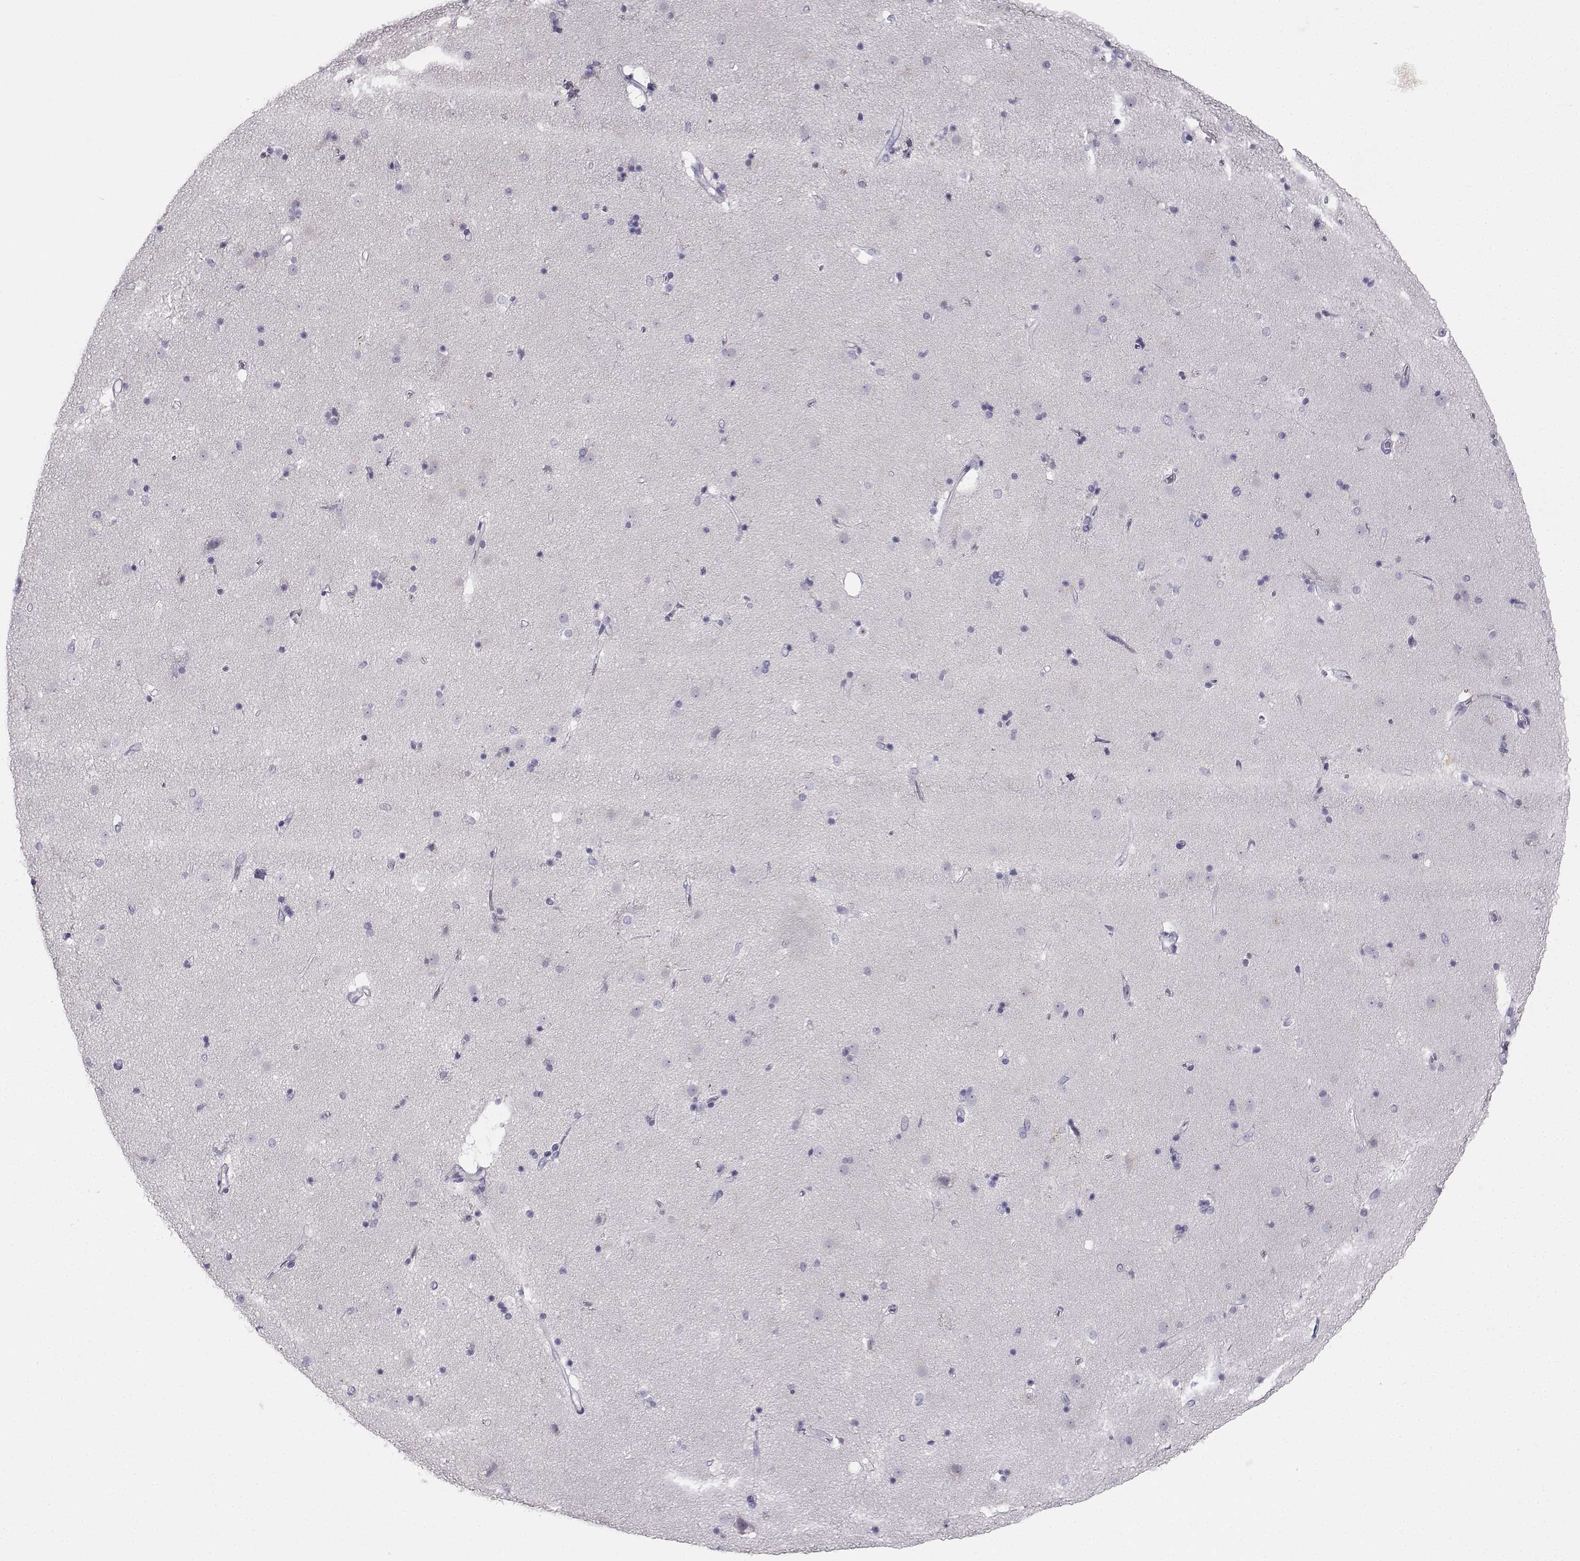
{"staining": {"intensity": "negative", "quantity": "none", "location": "none"}, "tissue": "caudate", "cell_type": "Glial cells", "image_type": "normal", "snomed": [{"axis": "morphology", "description": "Normal tissue, NOS"}, {"axis": "topography", "description": "Lateral ventricle wall"}], "caption": "This is a micrograph of immunohistochemistry staining of normal caudate, which shows no staining in glial cells. The staining is performed using DAB (3,3'-diaminobenzidine) brown chromogen with nuclei counter-stained in using hematoxylin.", "gene": "SYCE1", "patient": {"sex": "female", "age": 71}}